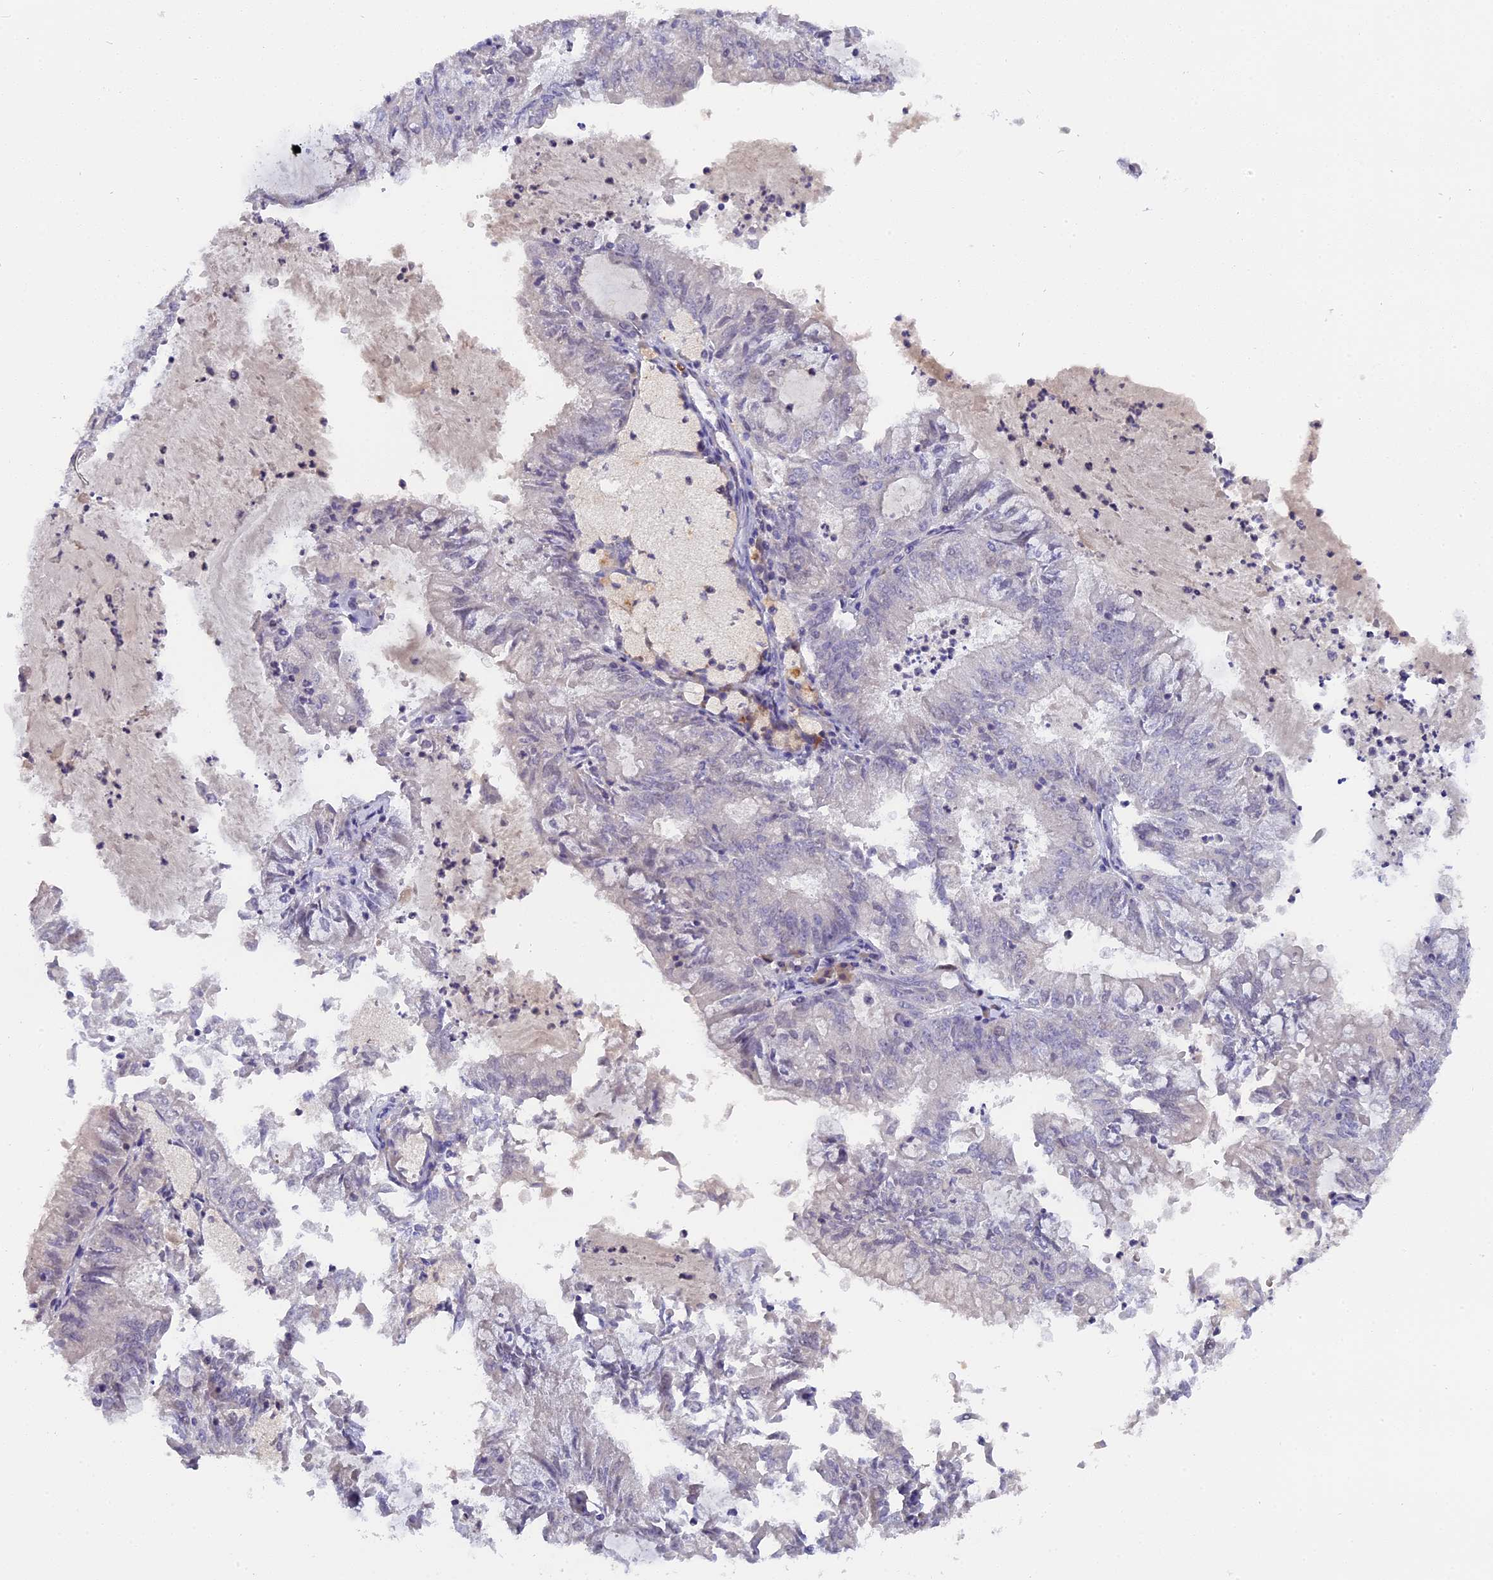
{"staining": {"intensity": "negative", "quantity": "none", "location": "none"}, "tissue": "endometrial cancer", "cell_type": "Tumor cells", "image_type": "cancer", "snomed": [{"axis": "morphology", "description": "Adenocarcinoma, NOS"}, {"axis": "topography", "description": "Endometrium"}], "caption": "Immunohistochemistry (IHC) histopathology image of neoplastic tissue: endometrial cancer (adenocarcinoma) stained with DAB (3,3'-diaminobenzidine) reveals no significant protein staining in tumor cells. (DAB immunohistochemistry visualized using brightfield microscopy, high magnification).", "gene": "PYGO1", "patient": {"sex": "female", "age": 57}}